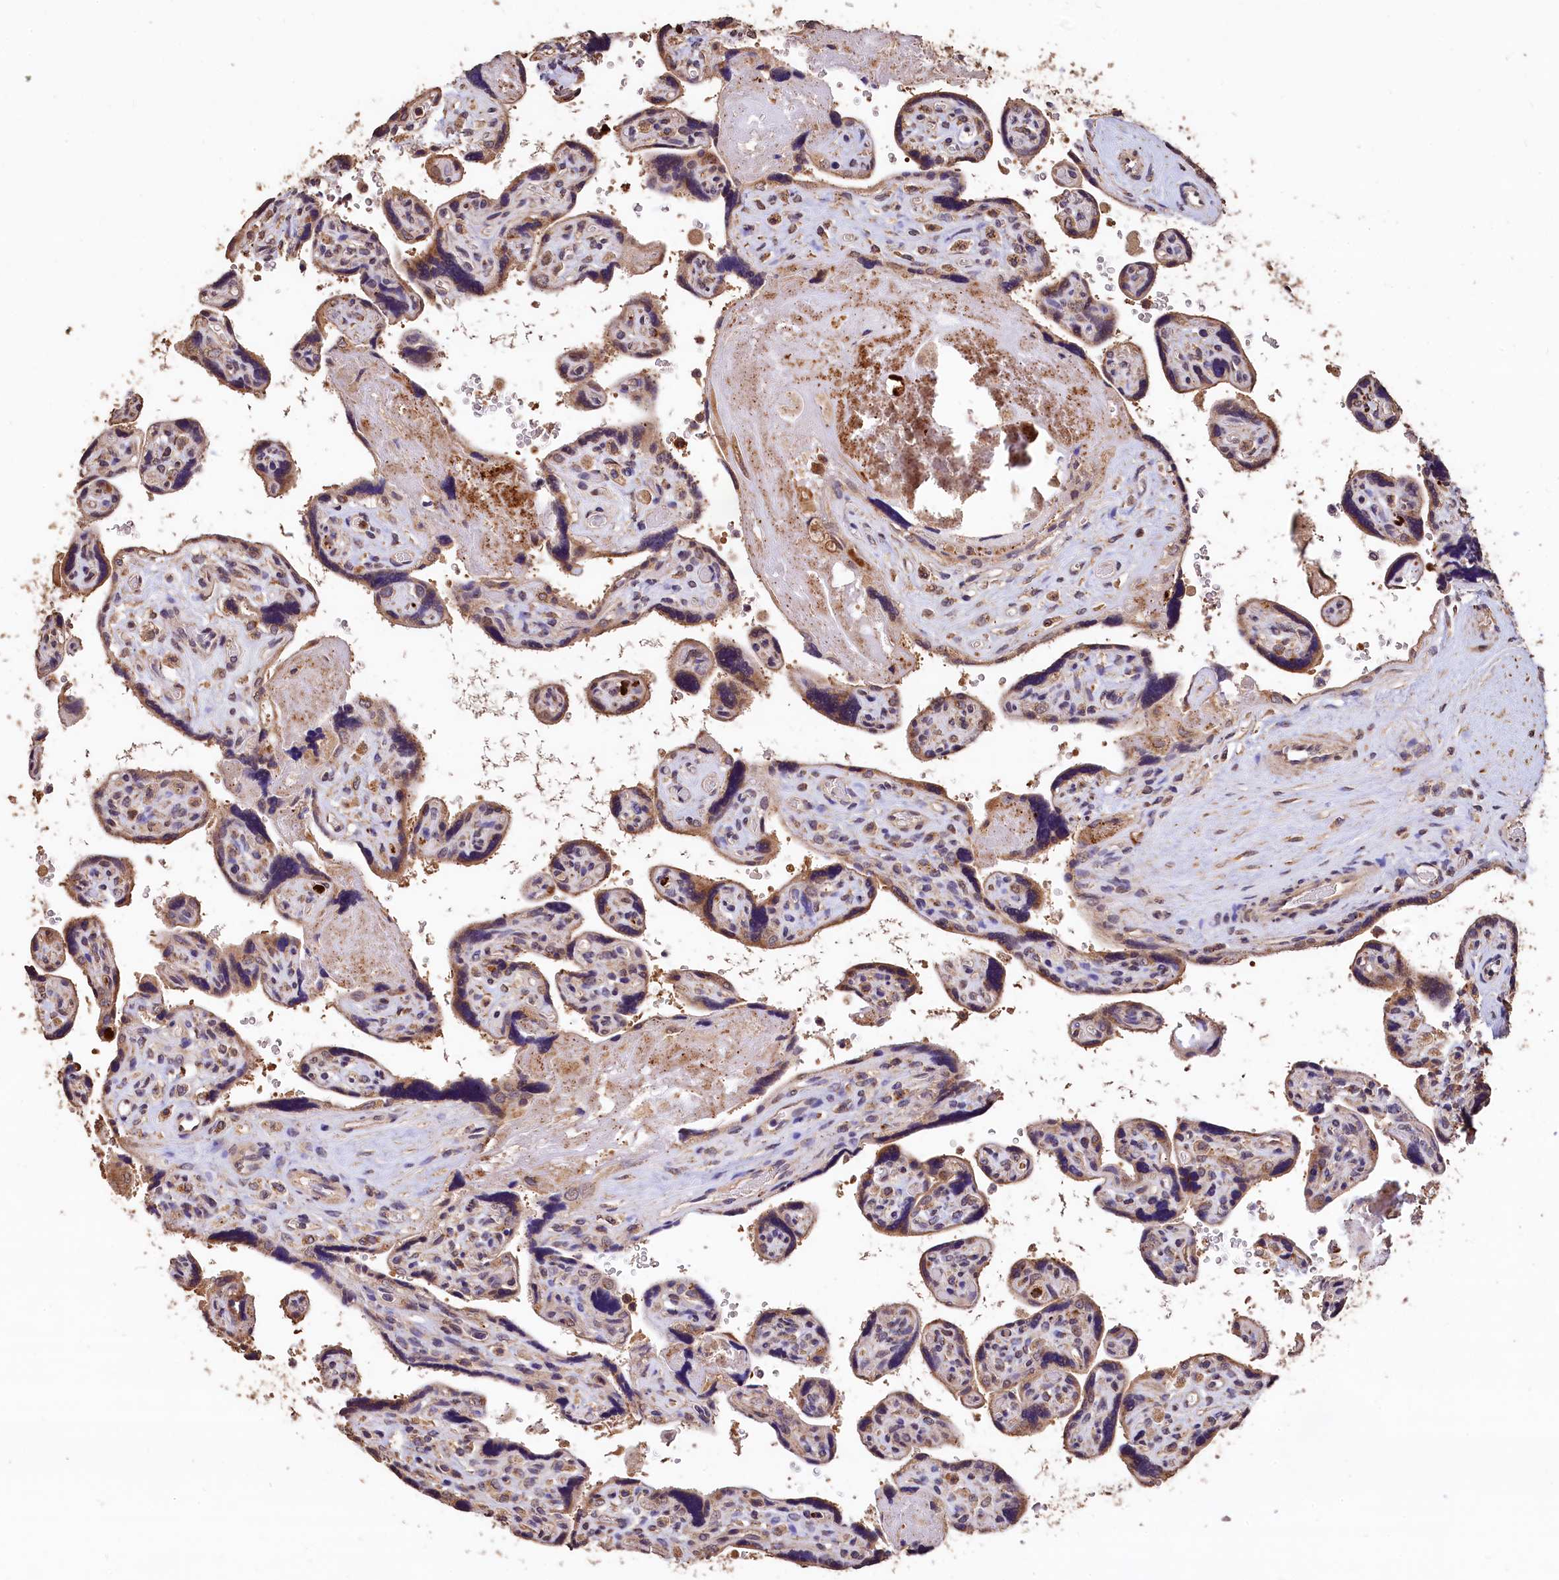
{"staining": {"intensity": "moderate", "quantity": ">75%", "location": "cytoplasmic/membranous"}, "tissue": "placenta", "cell_type": "Decidual cells", "image_type": "normal", "snomed": [{"axis": "morphology", "description": "Normal tissue, NOS"}, {"axis": "topography", "description": "Placenta"}], "caption": "A brown stain highlights moderate cytoplasmic/membranous positivity of a protein in decidual cells of unremarkable placenta.", "gene": "LSM4", "patient": {"sex": "female", "age": 39}}